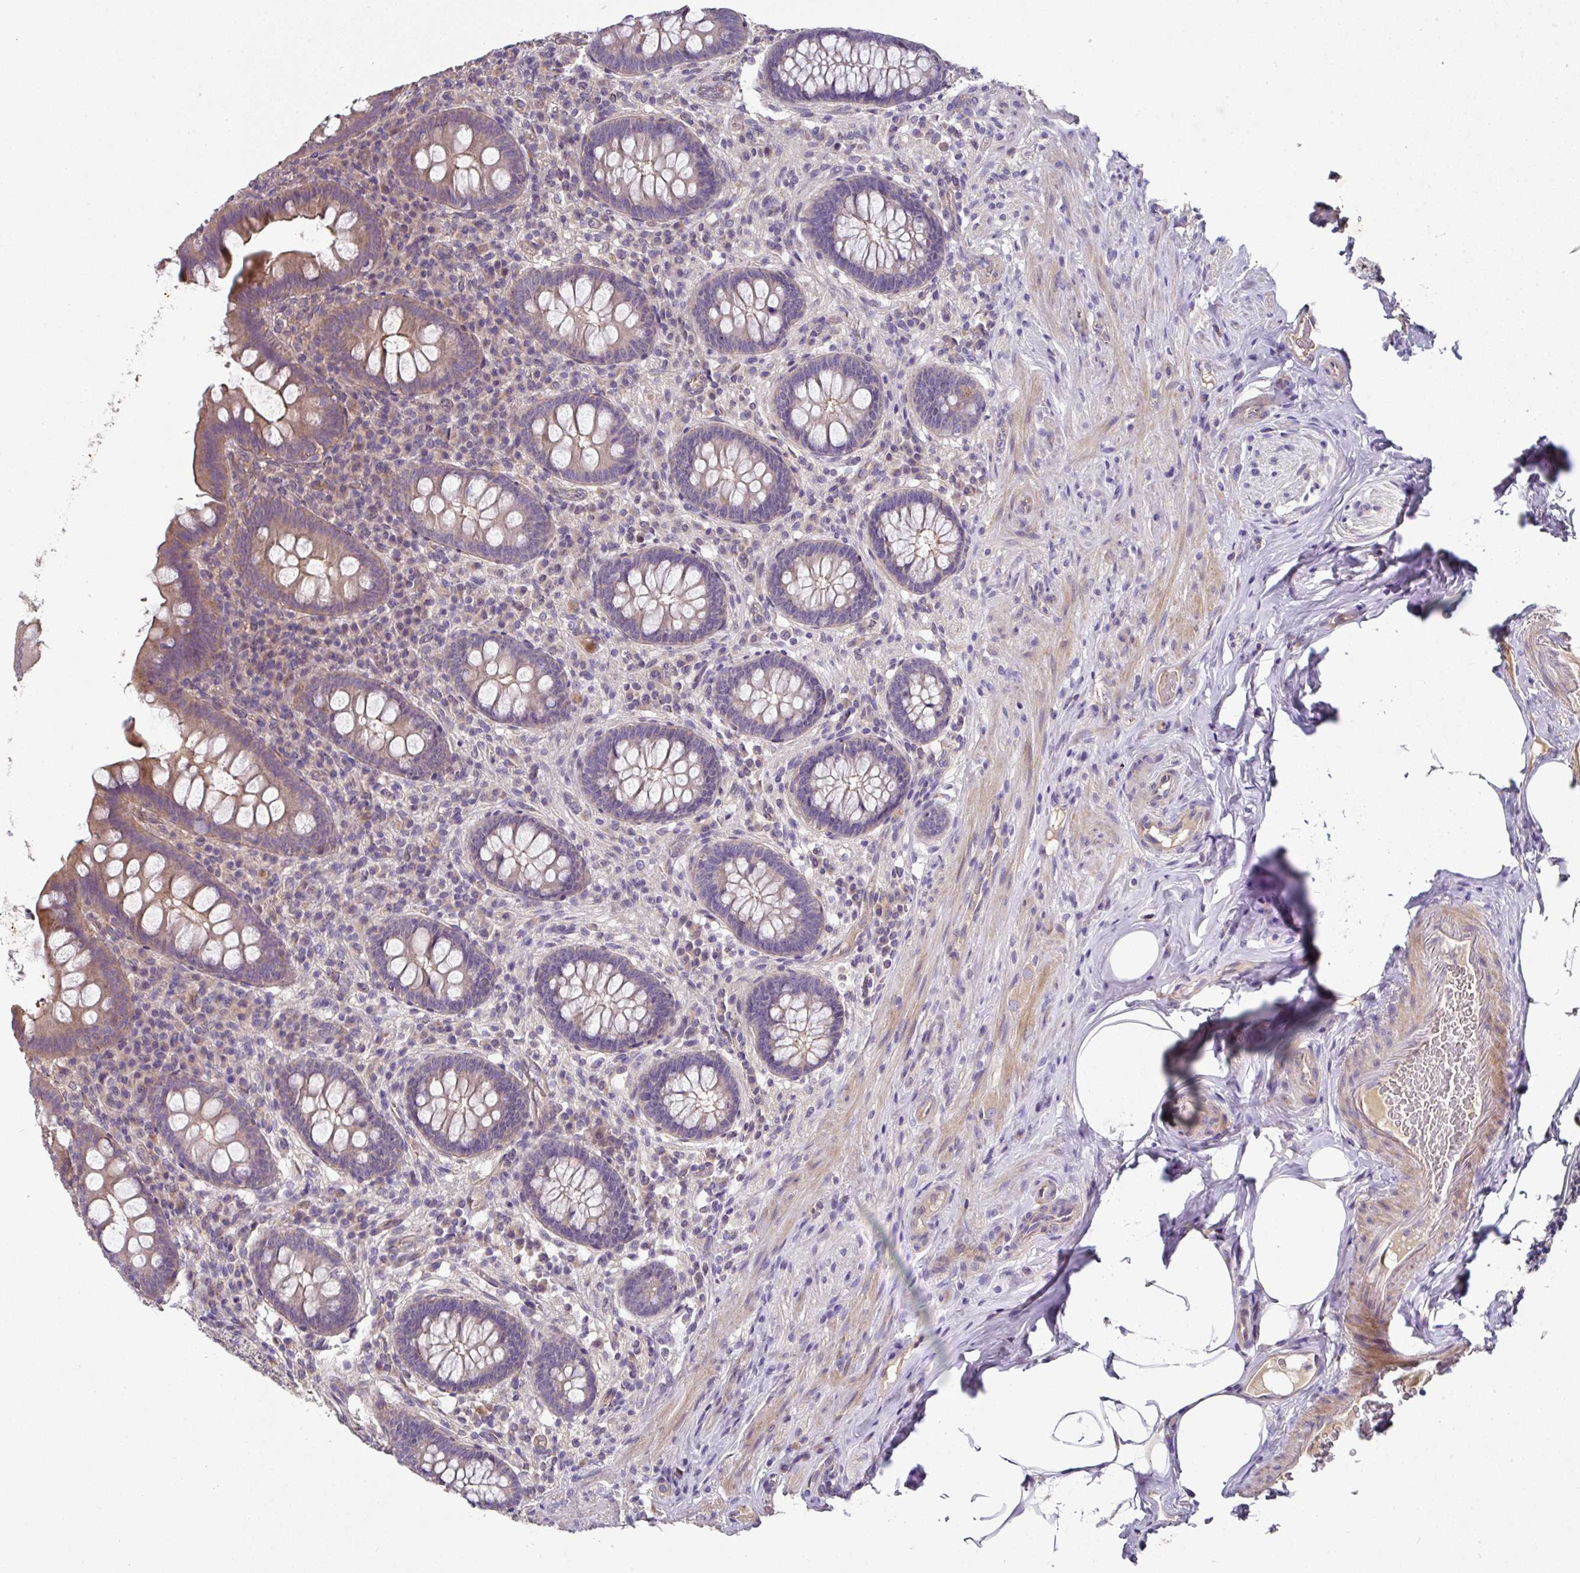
{"staining": {"intensity": "moderate", "quantity": "<25%", "location": "cytoplasmic/membranous"}, "tissue": "appendix", "cell_type": "Glandular cells", "image_type": "normal", "snomed": [{"axis": "morphology", "description": "Normal tissue, NOS"}, {"axis": "topography", "description": "Appendix"}], "caption": "Protein expression analysis of normal human appendix reveals moderate cytoplasmic/membranous positivity in about <25% of glandular cells. The protein is stained brown, and the nuclei are stained in blue (DAB IHC with brightfield microscopy, high magnification).", "gene": "C4orf48", "patient": {"sex": "male", "age": 71}}